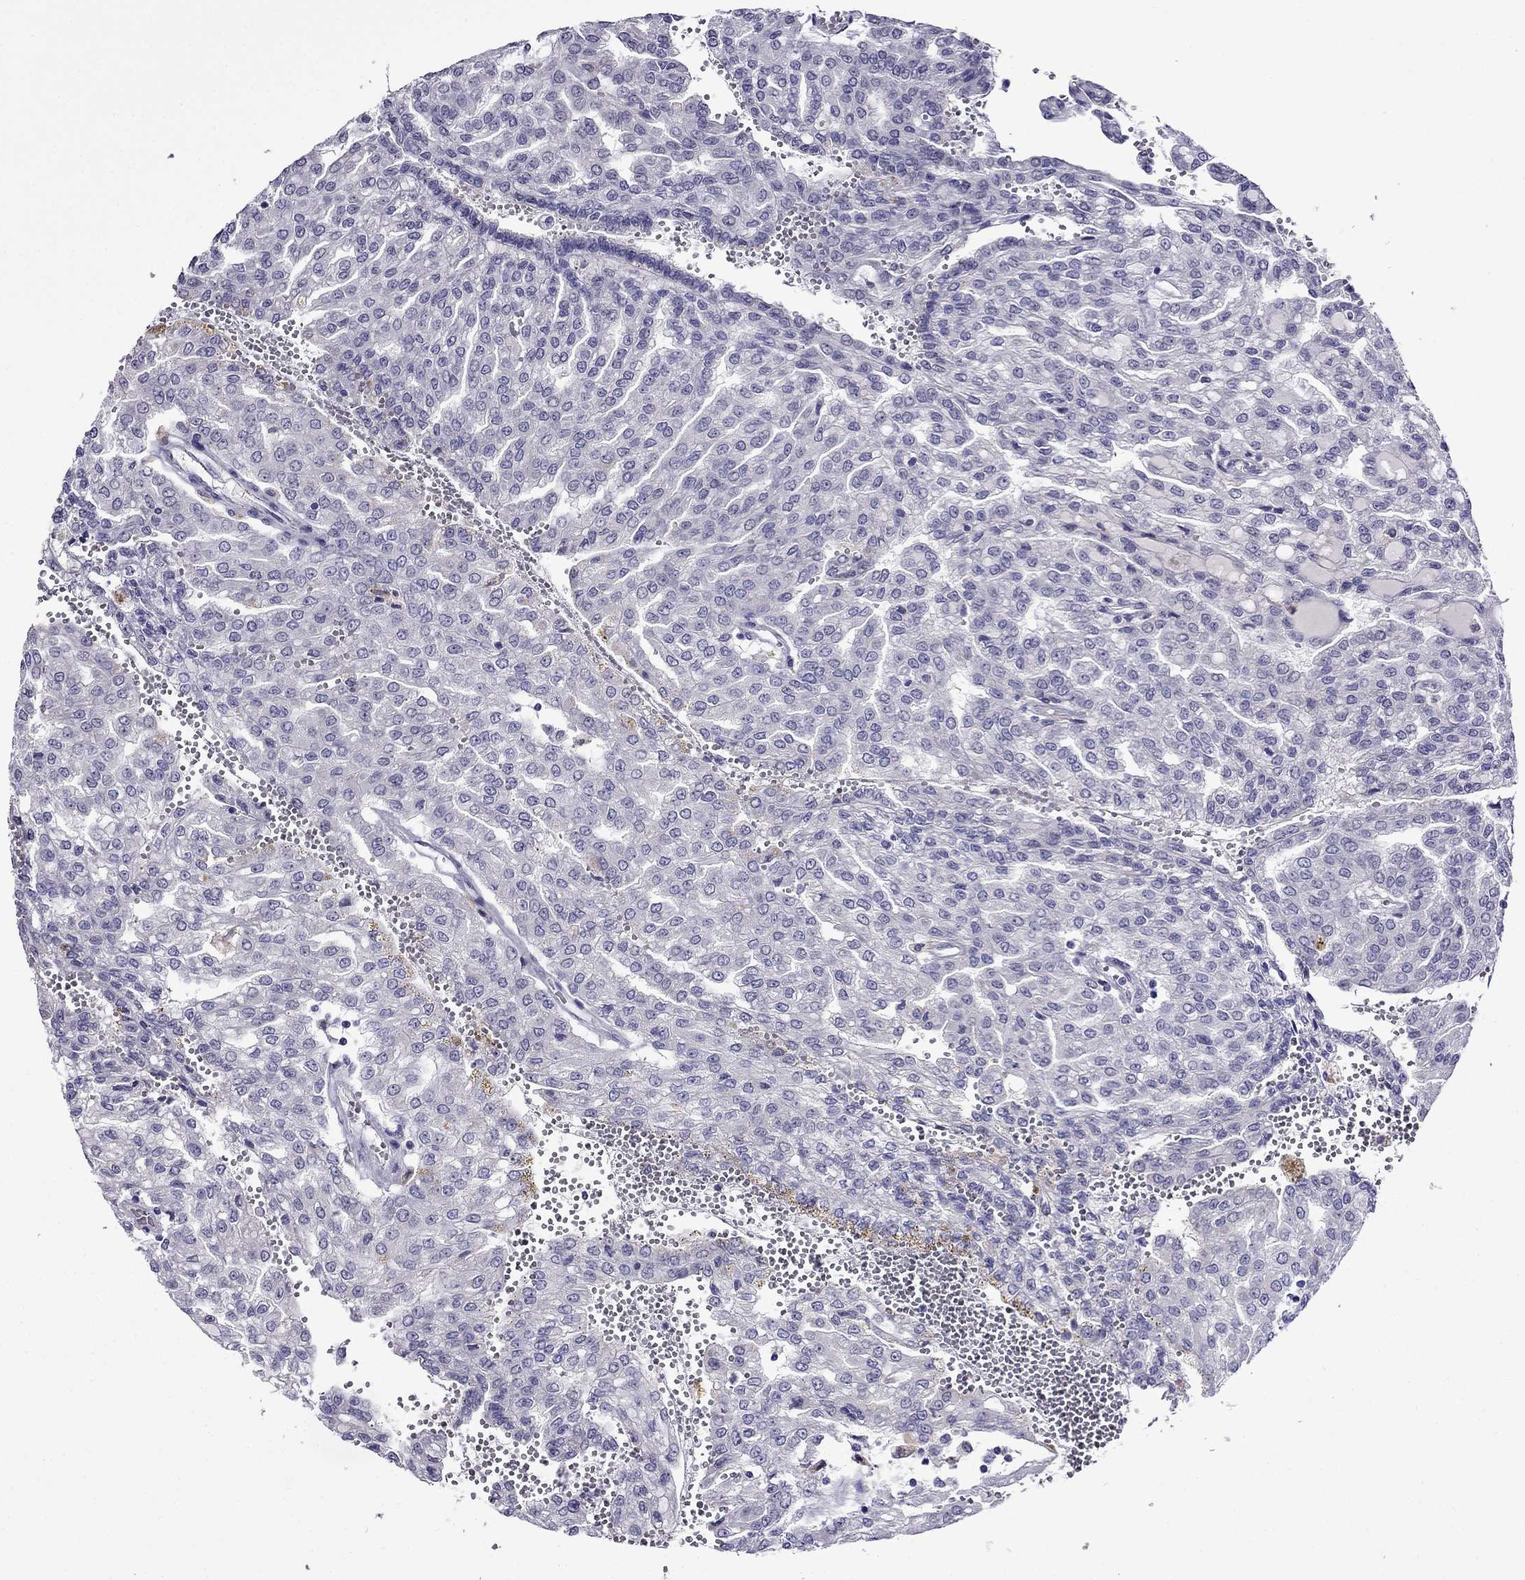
{"staining": {"intensity": "negative", "quantity": "none", "location": "none"}, "tissue": "renal cancer", "cell_type": "Tumor cells", "image_type": "cancer", "snomed": [{"axis": "morphology", "description": "Adenocarcinoma, NOS"}, {"axis": "topography", "description": "Kidney"}], "caption": "IHC photomicrograph of neoplastic tissue: renal cancer (adenocarcinoma) stained with DAB reveals no significant protein staining in tumor cells.", "gene": "SPTBN4", "patient": {"sex": "male", "age": 63}}